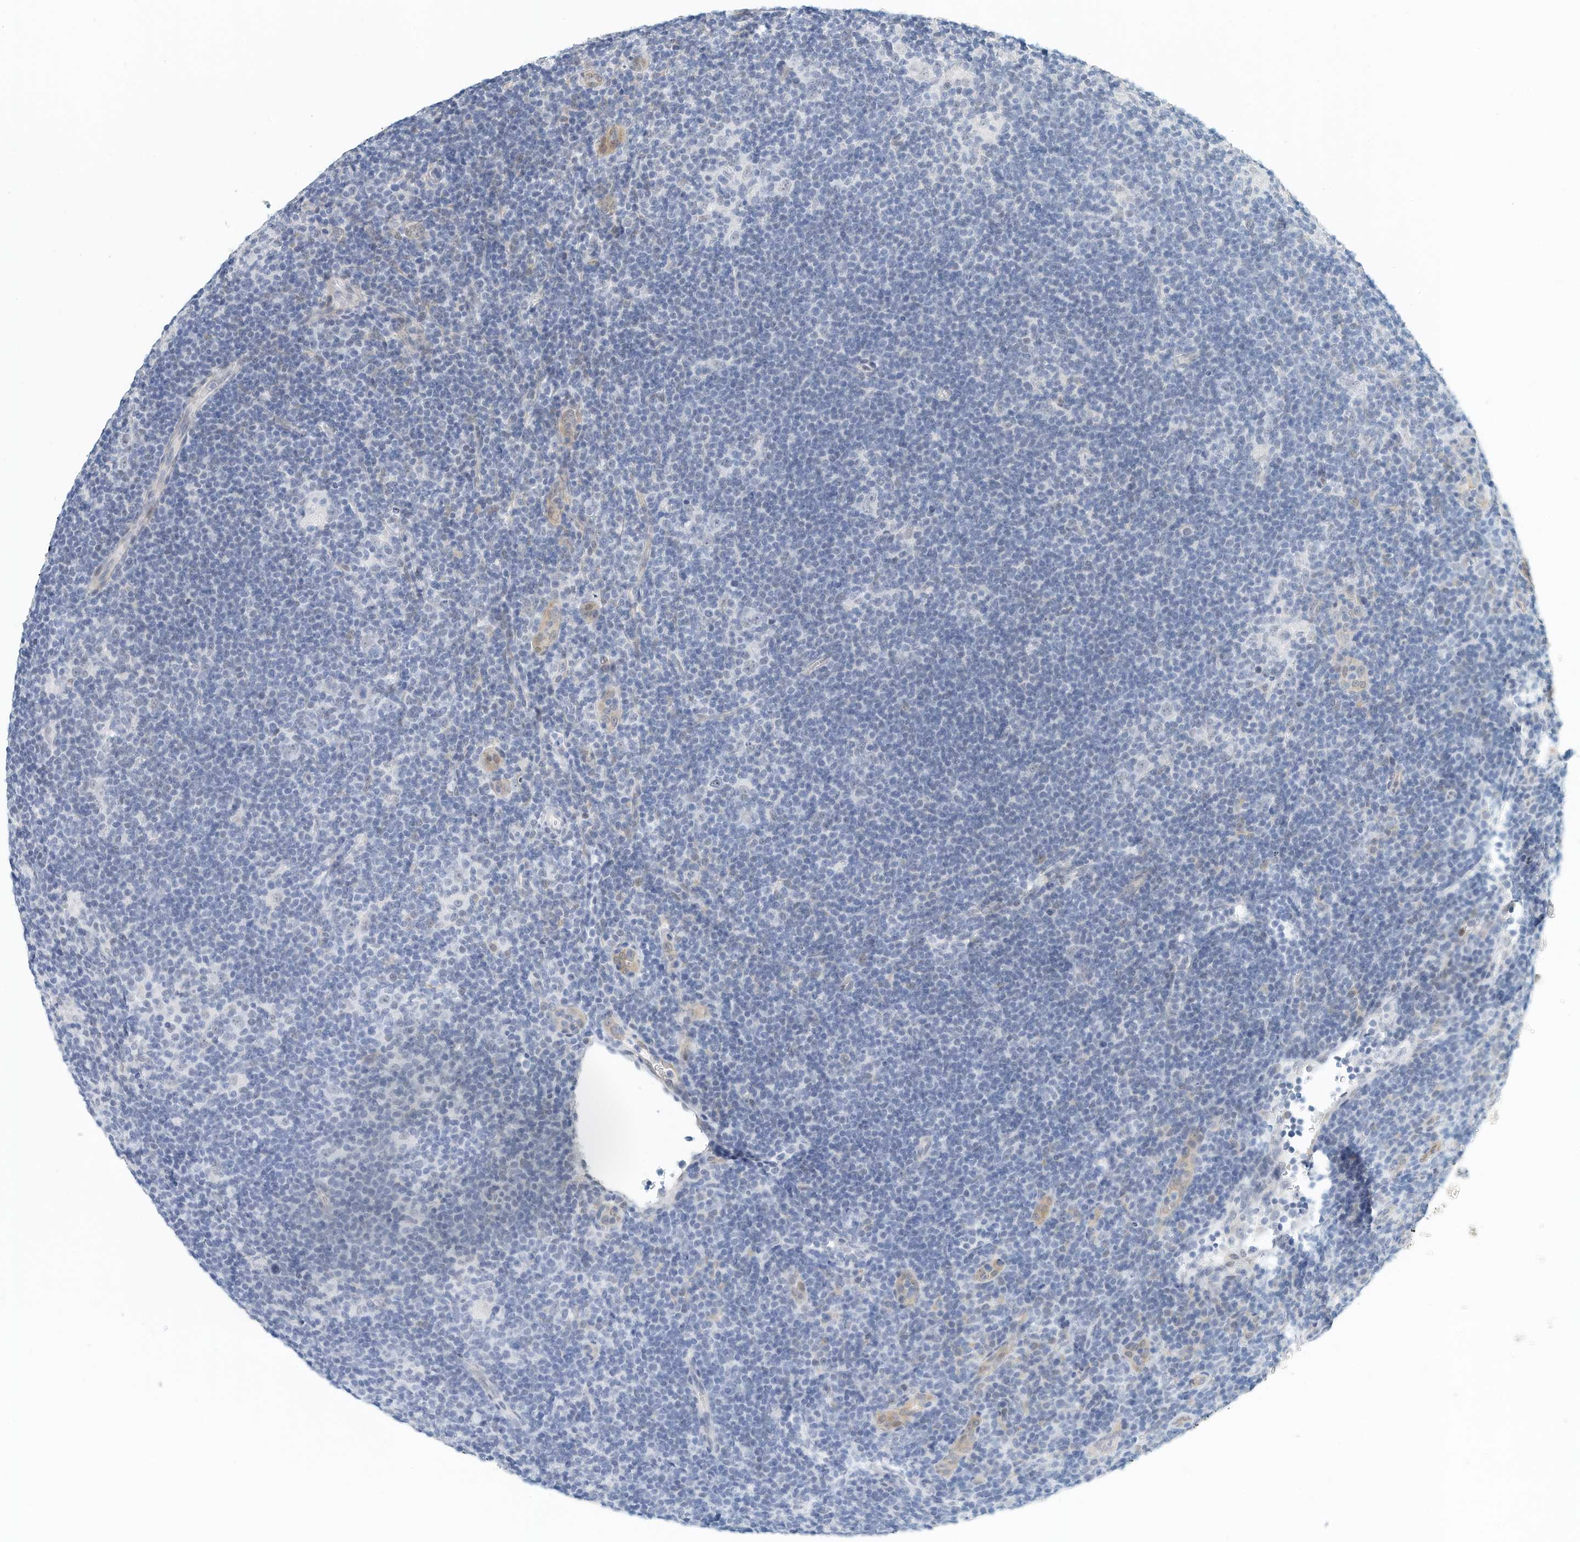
{"staining": {"intensity": "negative", "quantity": "none", "location": "none"}, "tissue": "lymphoma", "cell_type": "Tumor cells", "image_type": "cancer", "snomed": [{"axis": "morphology", "description": "Hodgkin's disease, NOS"}, {"axis": "topography", "description": "Lymph node"}], "caption": "An immunohistochemistry photomicrograph of Hodgkin's disease is shown. There is no staining in tumor cells of Hodgkin's disease.", "gene": "ARHGAP28", "patient": {"sex": "female", "age": 57}}